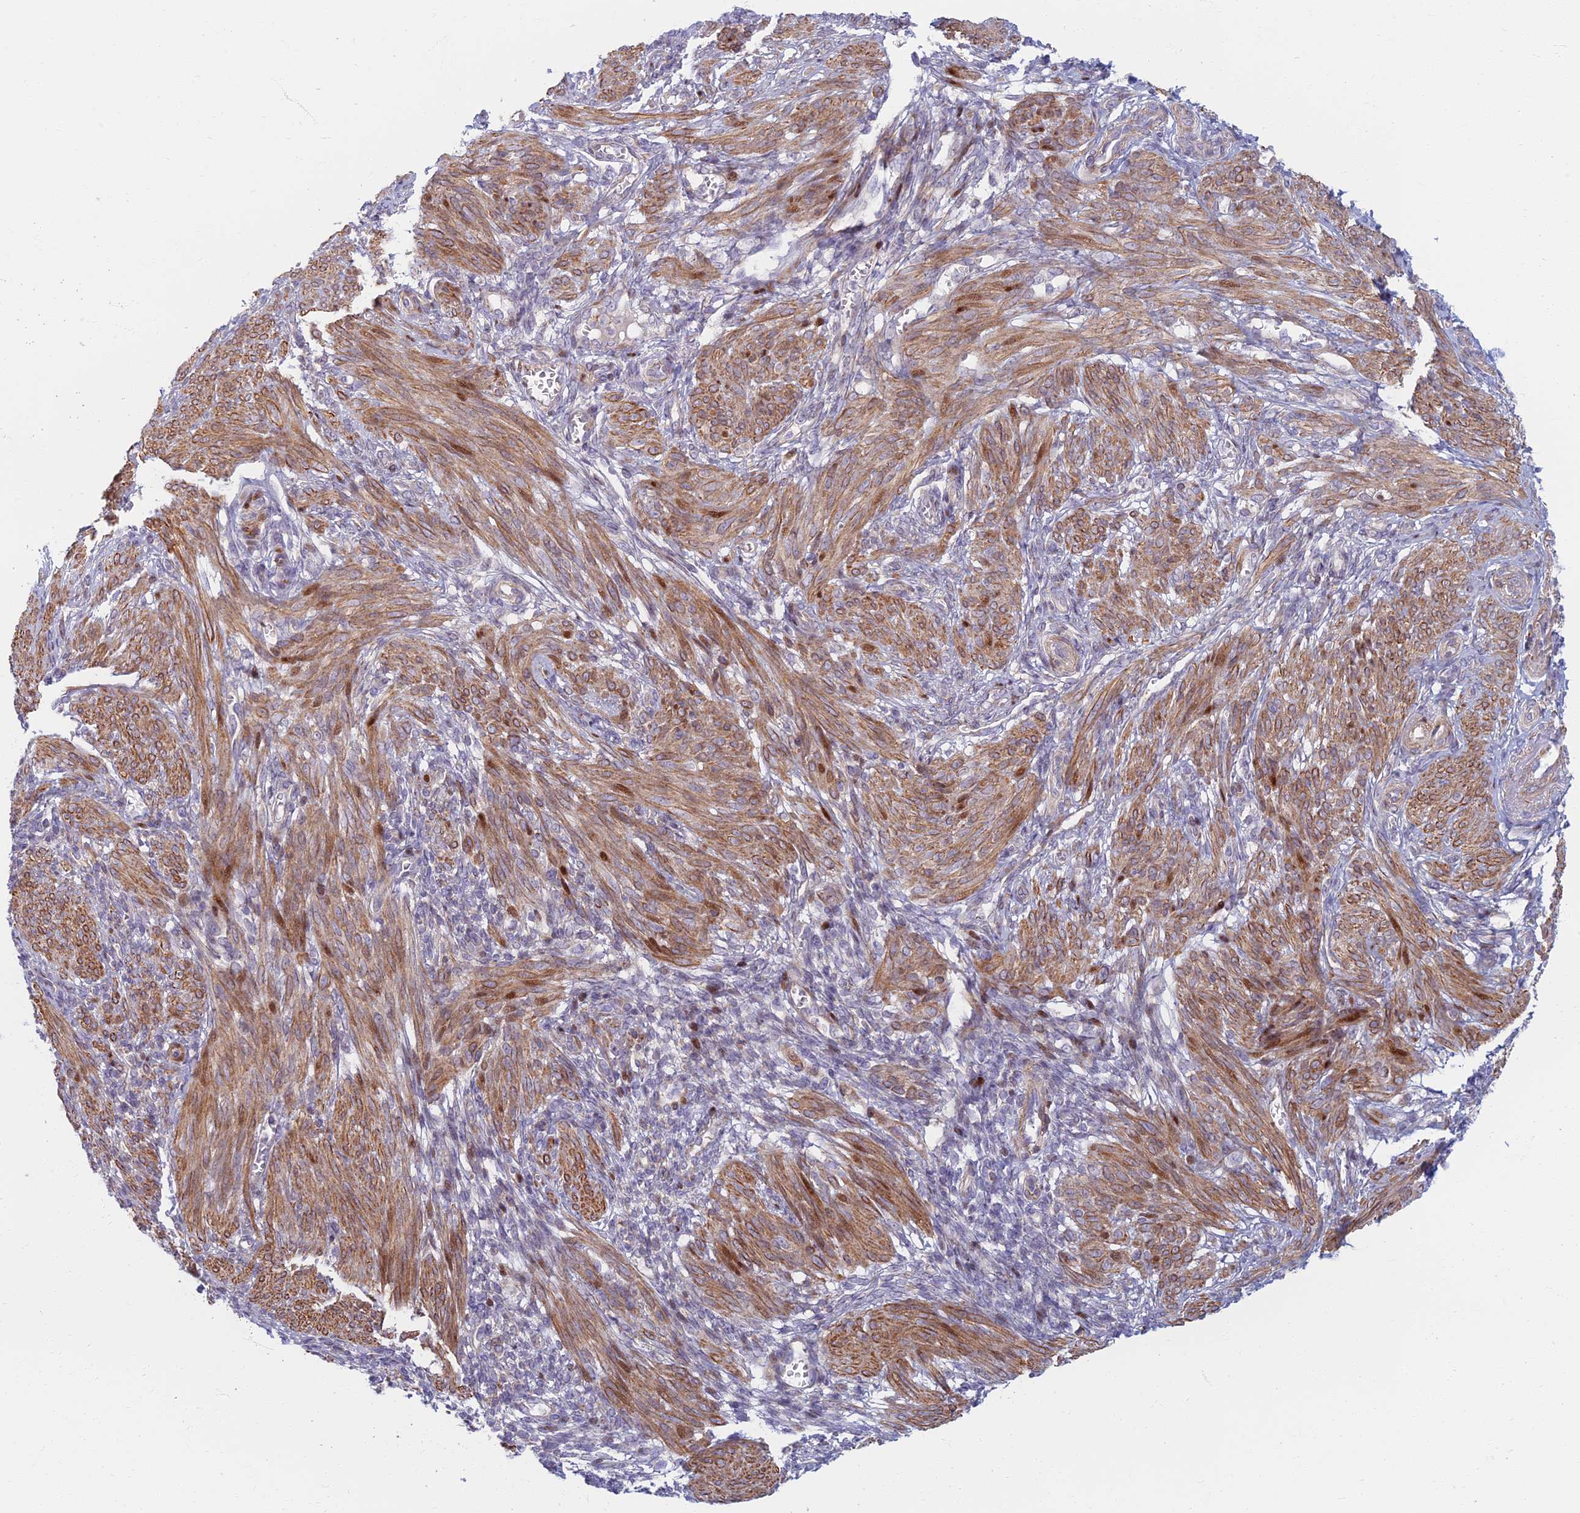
{"staining": {"intensity": "moderate", "quantity": ">75%", "location": "cytoplasmic/membranous"}, "tissue": "smooth muscle", "cell_type": "Smooth muscle cells", "image_type": "normal", "snomed": [{"axis": "morphology", "description": "Normal tissue, NOS"}, {"axis": "topography", "description": "Smooth muscle"}], "caption": "An immunohistochemistry photomicrograph of benign tissue is shown. Protein staining in brown shows moderate cytoplasmic/membranous positivity in smooth muscle within smooth muscle cells.", "gene": "C15orf40", "patient": {"sex": "female", "age": 39}}